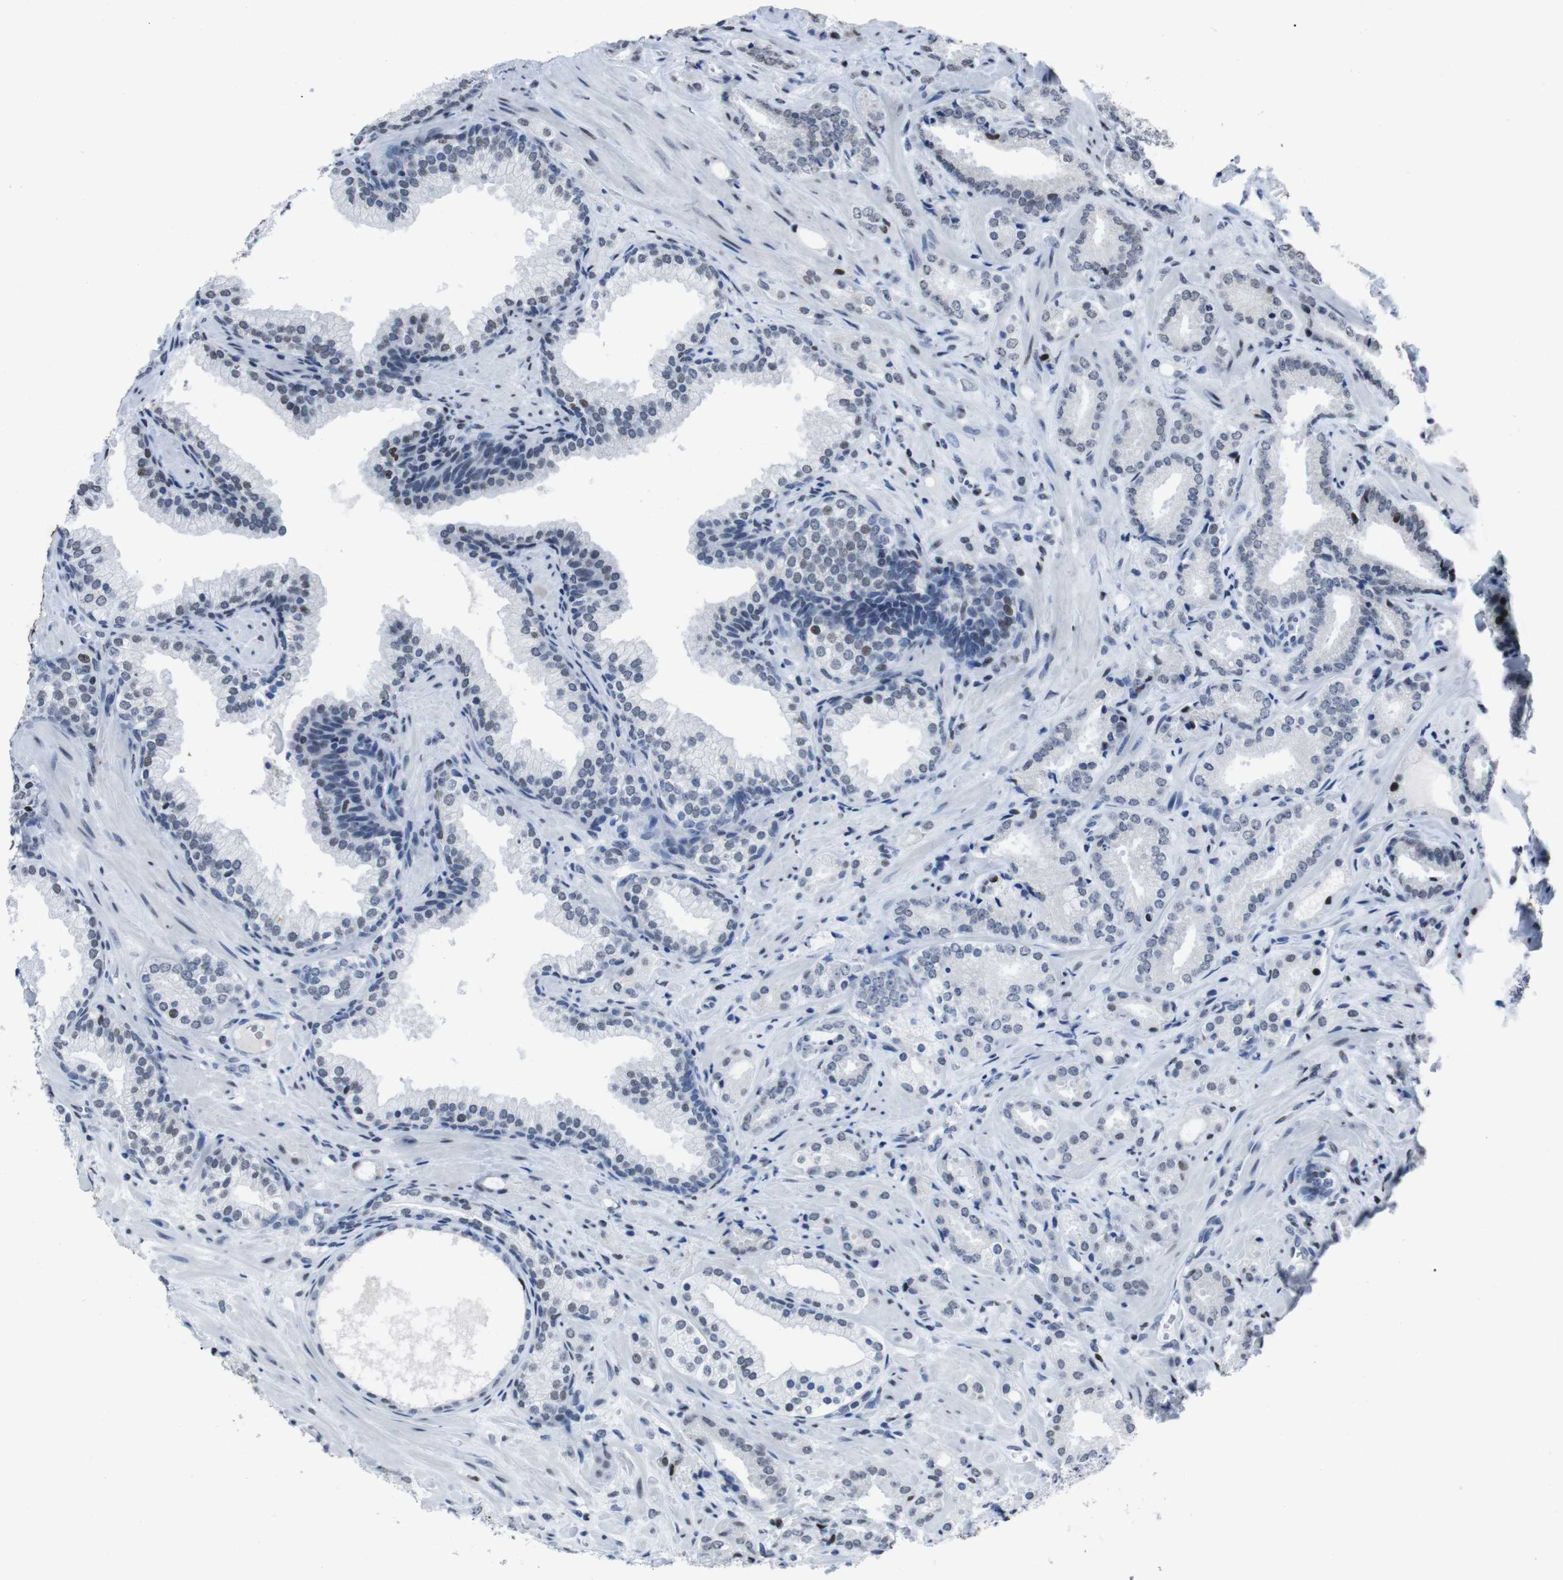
{"staining": {"intensity": "weak", "quantity": "<25%", "location": "nuclear"}, "tissue": "prostate cancer", "cell_type": "Tumor cells", "image_type": "cancer", "snomed": [{"axis": "morphology", "description": "Adenocarcinoma, High grade"}, {"axis": "topography", "description": "Prostate"}], "caption": "A high-resolution histopathology image shows IHC staining of prostate cancer (adenocarcinoma (high-grade)), which shows no significant positivity in tumor cells.", "gene": "PIP4P2", "patient": {"sex": "male", "age": 64}}